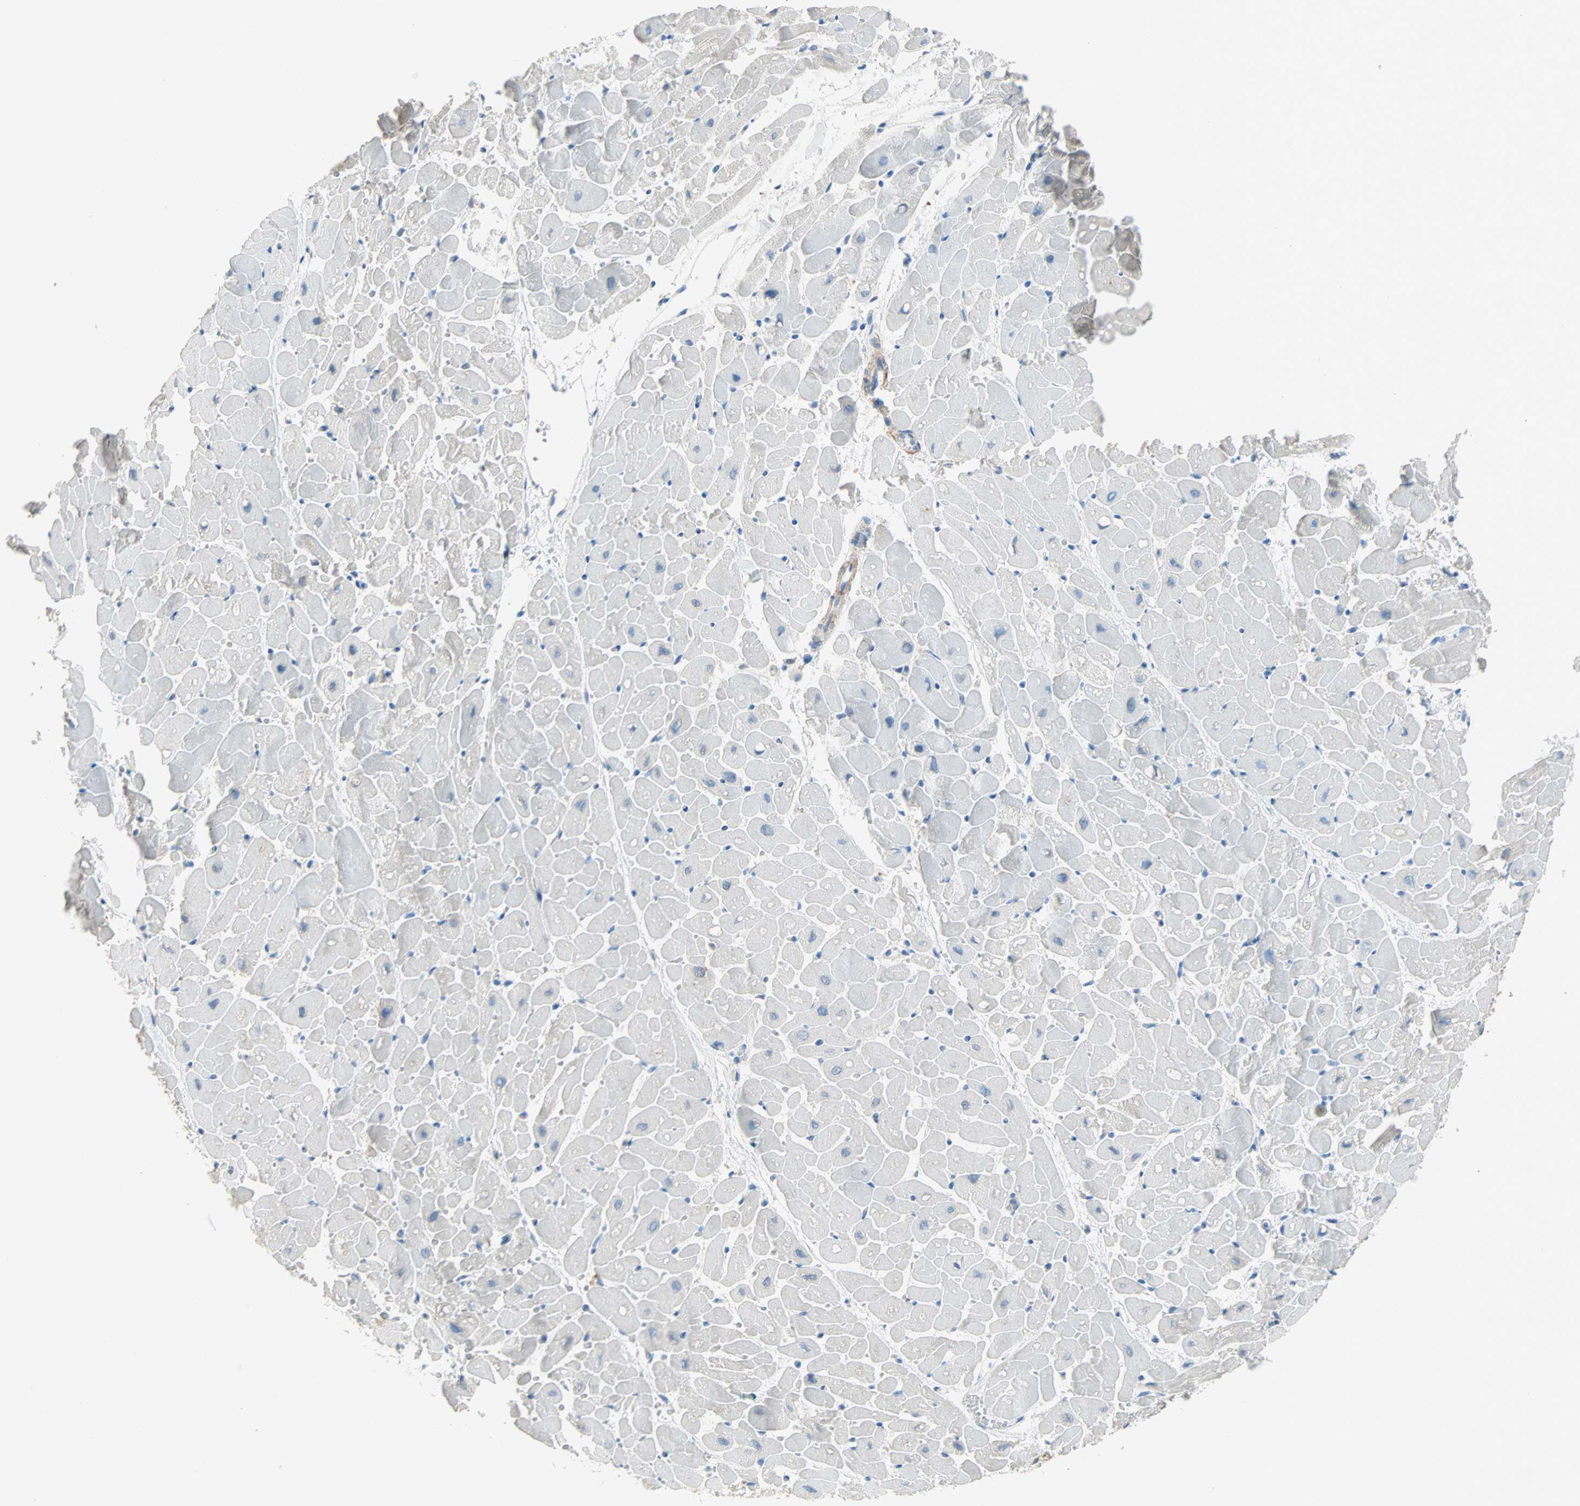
{"staining": {"intensity": "negative", "quantity": "none", "location": "none"}, "tissue": "heart muscle", "cell_type": "Cardiomyocytes", "image_type": "normal", "snomed": [{"axis": "morphology", "description": "Normal tissue, NOS"}, {"axis": "topography", "description": "Heart"}], "caption": "Immunohistochemistry (IHC) photomicrograph of benign heart muscle: human heart muscle stained with DAB (3,3'-diaminobenzidine) shows no significant protein expression in cardiomyocytes.", "gene": "ACVRL1", "patient": {"sex": "female", "age": 19}}